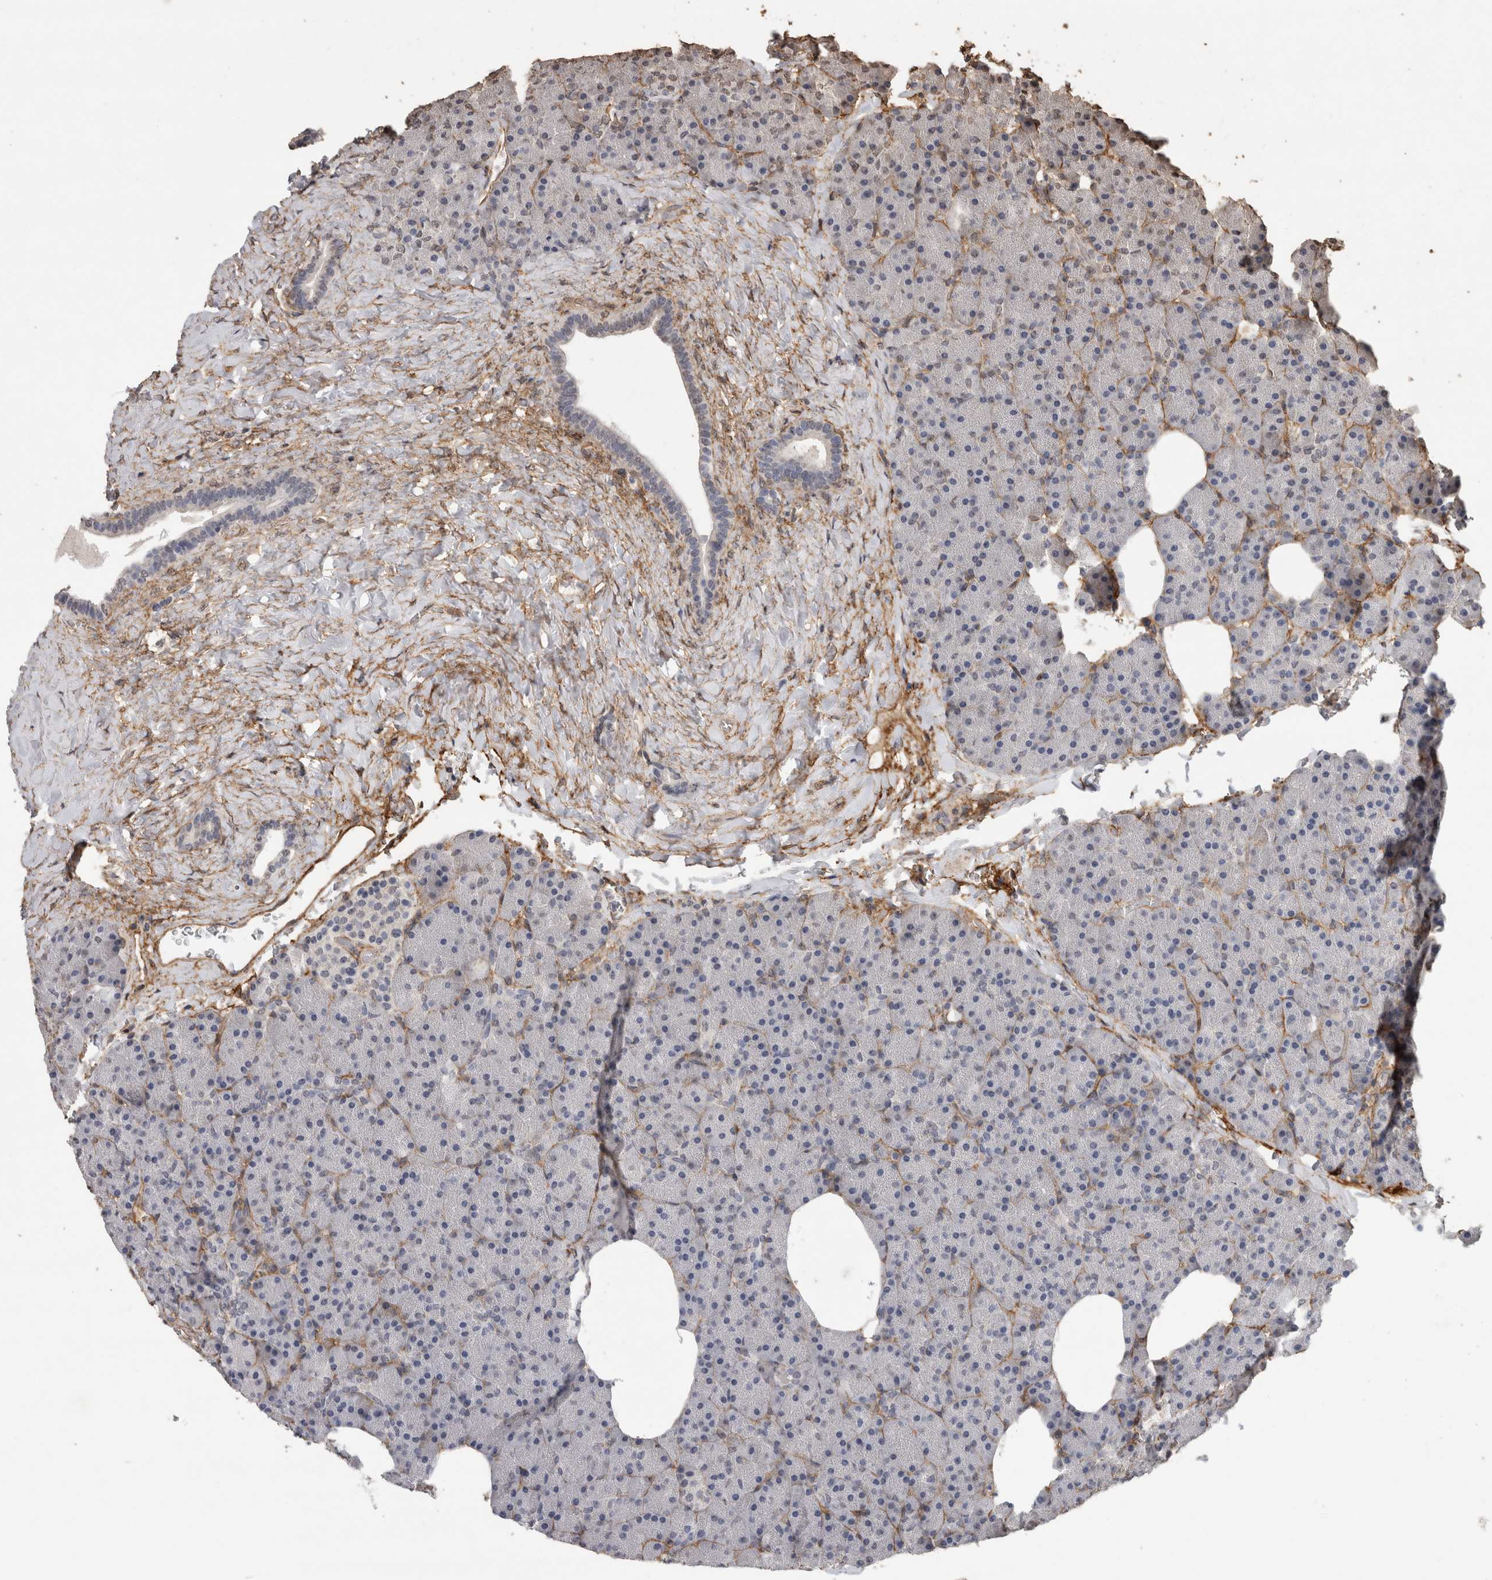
{"staining": {"intensity": "negative", "quantity": "none", "location": "none"}, "tissue": "pancreas", "cell_type": "Exocrine glandular cells", "image_type": "normal", "snomed": [{"axis": "morphology", "description": "Normal tissue, NOS"}, {"axis": "morphology", "description": "Carcinoid, malignant, NOS"}, {"axis": "topography", "description": "Pancreas"}], "caption": "High magnification brightfield microscopy of benign pancreas stained with DAB (brown) and counterstained with hematoxylin (blue): exocrine glandular cells show no significant positivity. (Stains: DAB IHC with hematoxylin counter stain, Microscopy: brightfield microscopy at high magnification).", "gene": "RECK", "patient": {"sex": "female", "age": 35}}